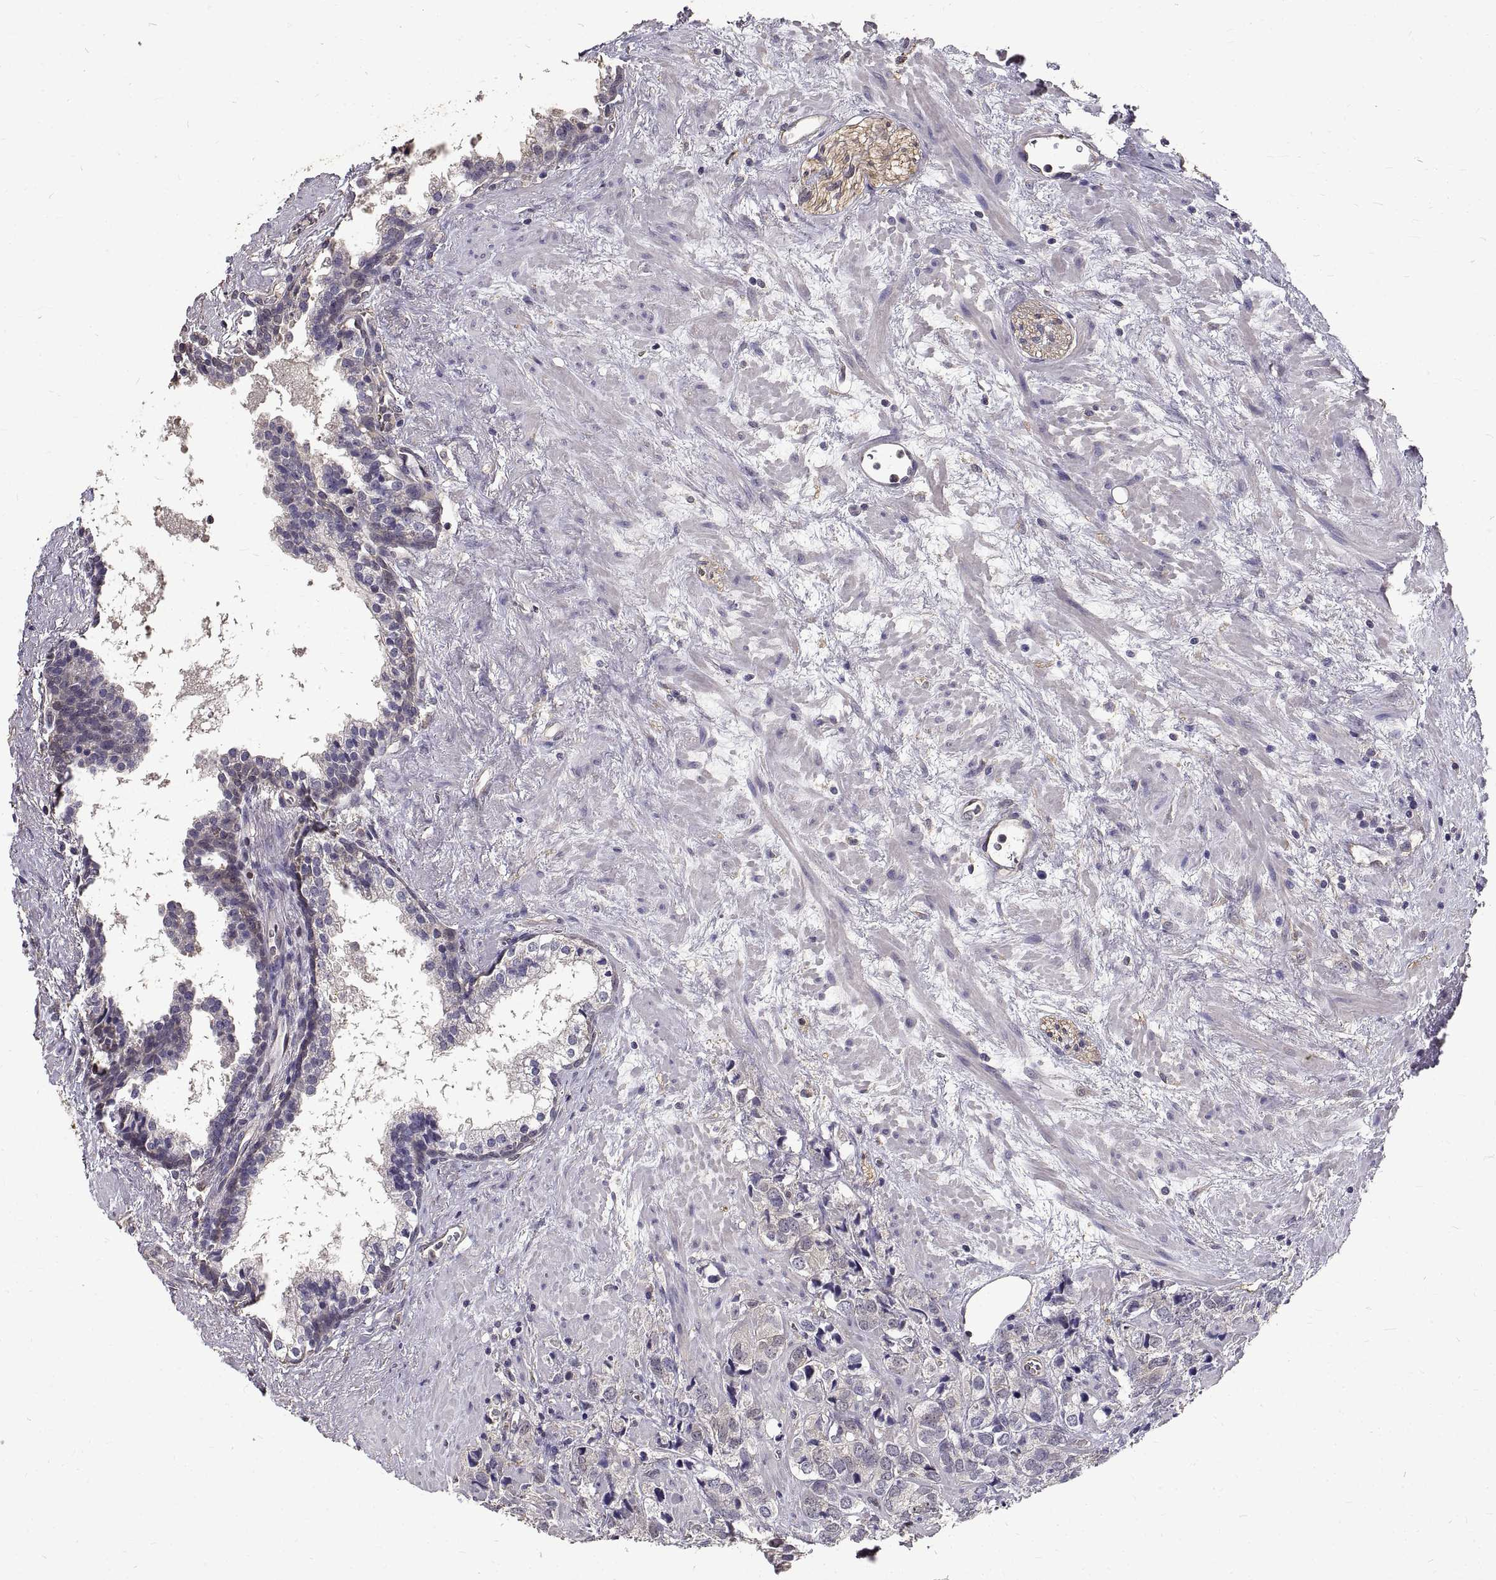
{"staining": {"intensity": "negative", "quantity": "none", "location": "none"}, "tissue": "prostate cancer", "cell_type": "Tumor cells", "image_type": "cancer", "snomed": [{"axis": "morphology", "description": "Adenocarcinoma, NOS"}, {"axis": "topography", "description": "Prostate and seminal vesicle, NOS"}], "caption": "There is no significant positivity in tumor cells of adenocarcinoma (prostate).", "gene": "PEA15", "patient": {"sex": "male", "age": 63}}